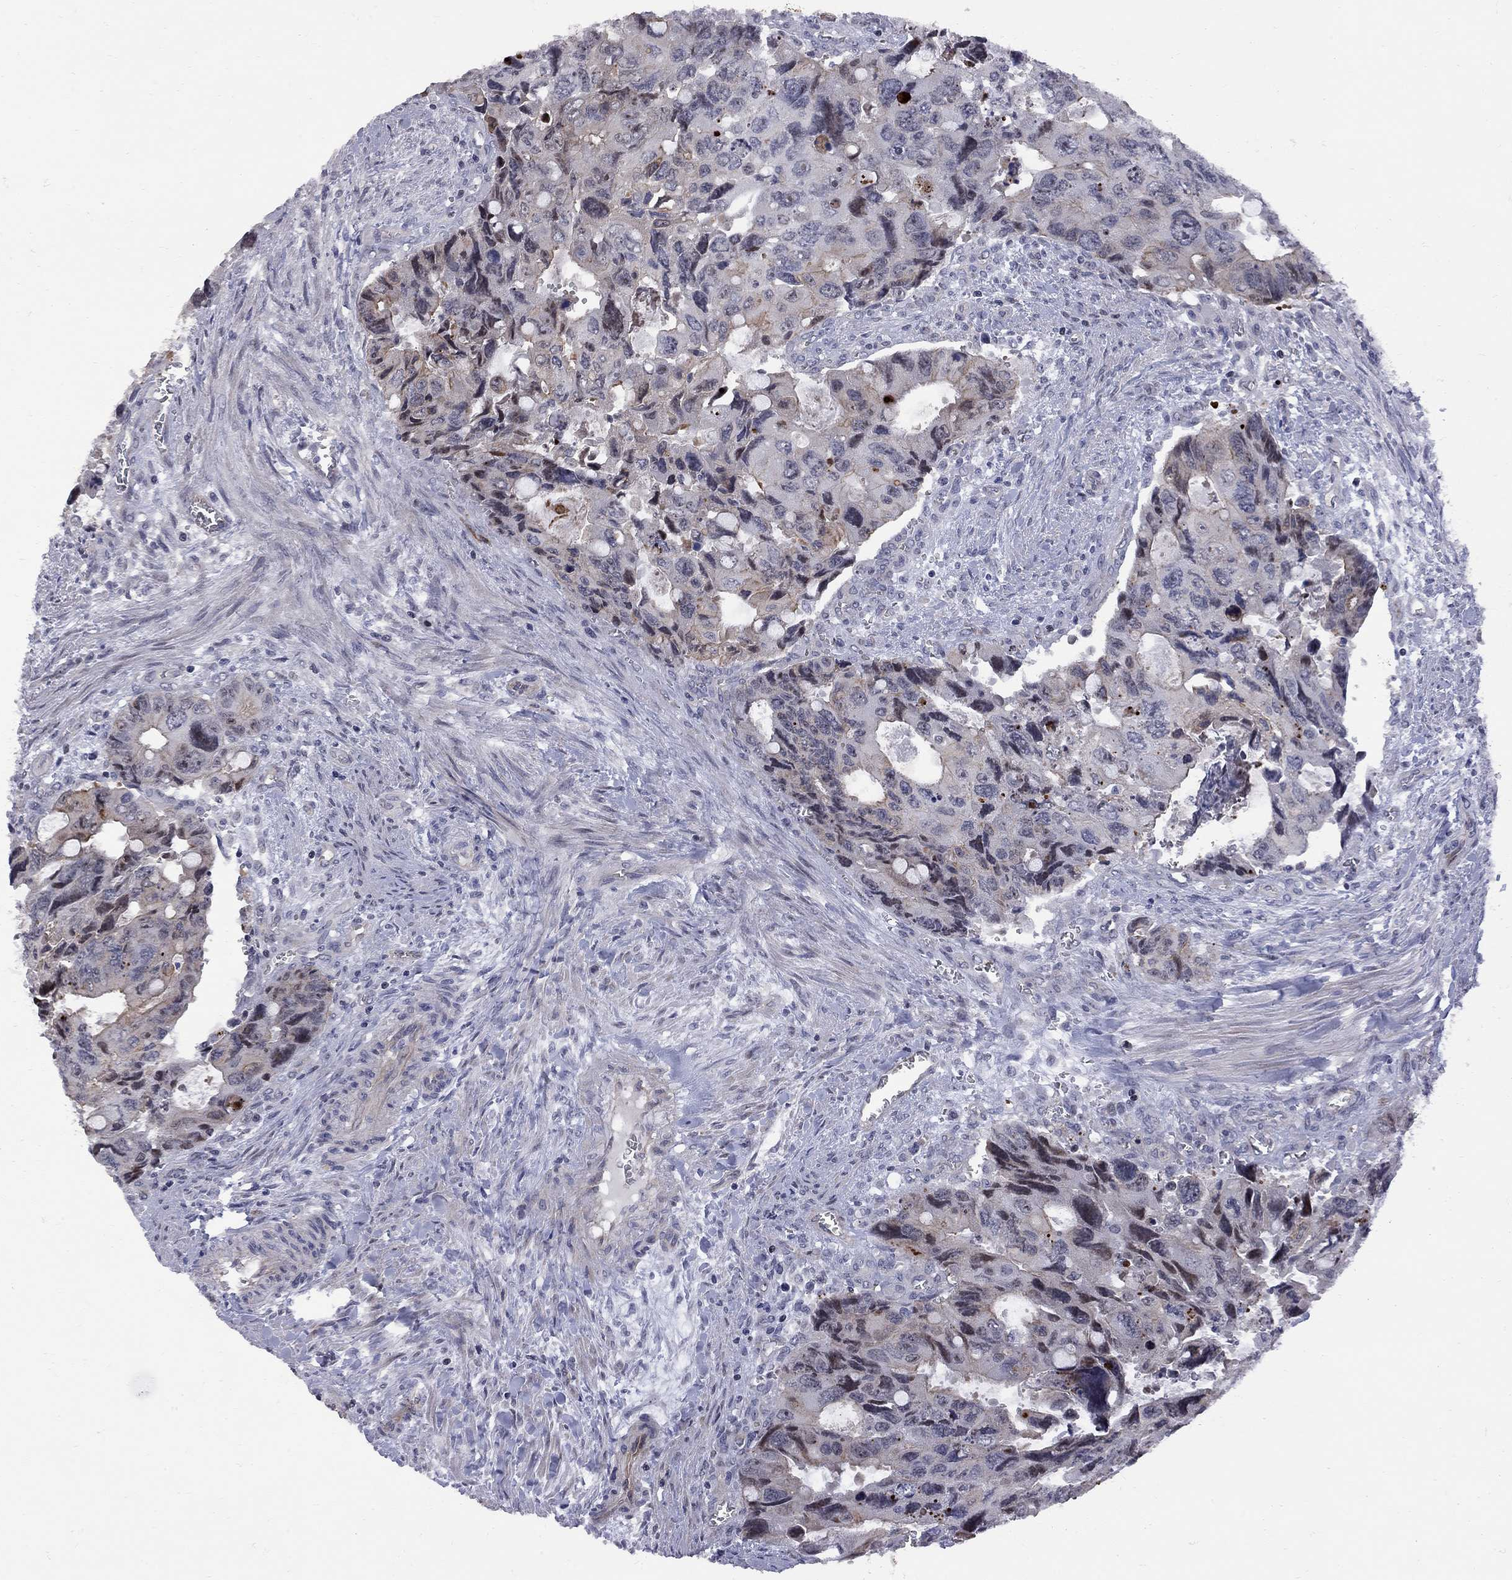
{"staining": {"intensity": "weak", "quantity": "<25%", "location": "nuclear"}, "tissue": "colorectal cancer", "cell_type": "Tumor cells", "image_type": "cancer", "snomed": [{"axis": "morphology", "description": "Adenocarcinoma, NOS"}, {"axis": "topography", "description": "Rectum"}], "caption": "Immunohistochemistry (IHC) of human colorectal cancer shows no staining in tumor cells.", "gene": "DHX33", "patient": {"sex": "male", "age": 62}}